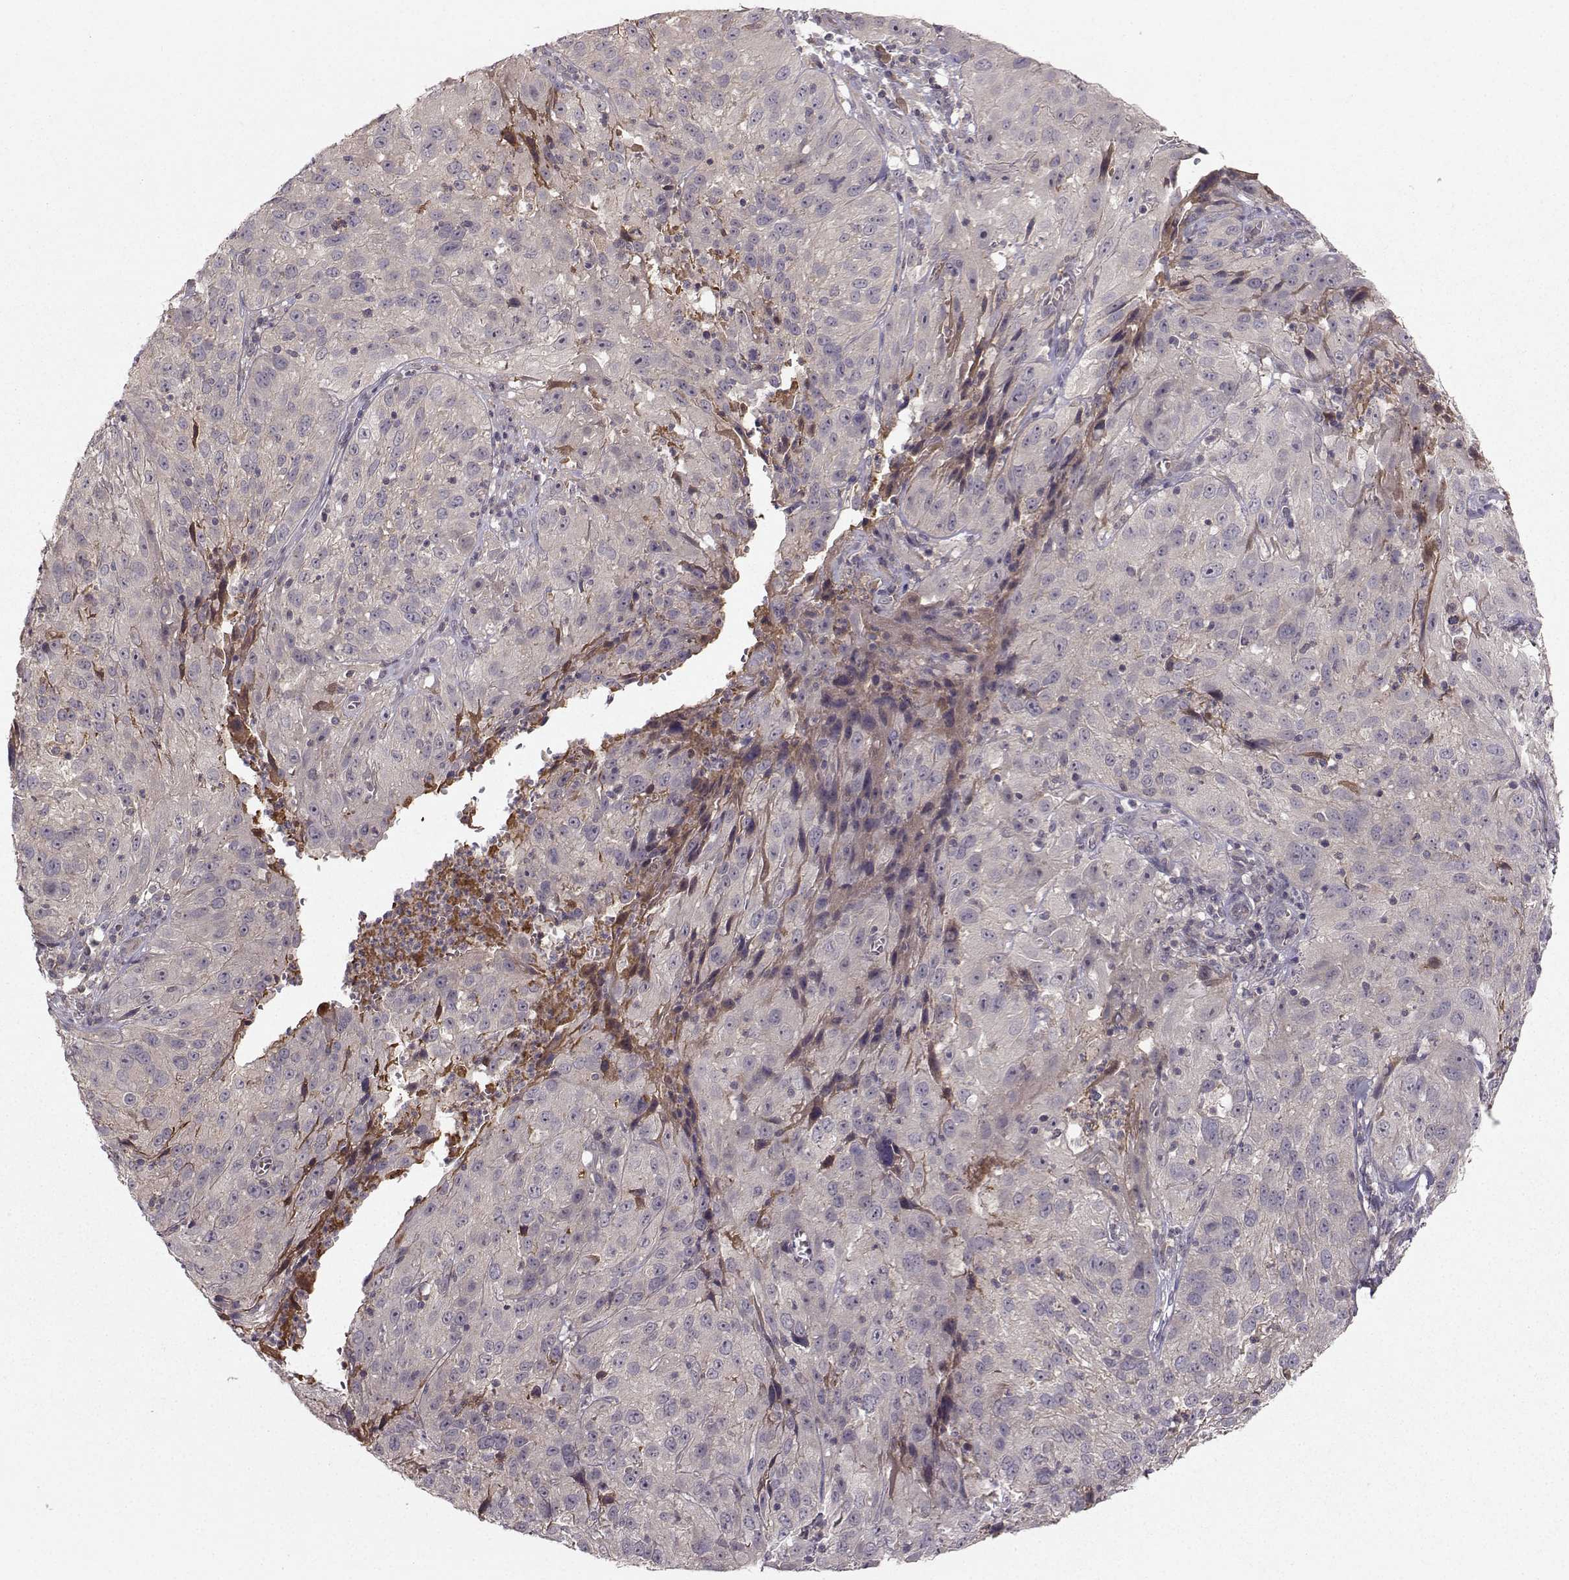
{"staining": {"intensity": "negative", "quantity": "none", "location": "none"}, "tissue": "cervical cancer", "cell_type": "Tumor cells", "image_type": "cancer", "snomed": [{"axis": "morphology", "description": "Squamous cell carcinoma, NOS"}, {"axis": "topography", "description": "Cervix"}], "caption": "This is an IHC image of human cervical cancer. There is no staining in tumor cells.", "gene": "WNT6", "patient": {"sex": "female", "age": 32}}